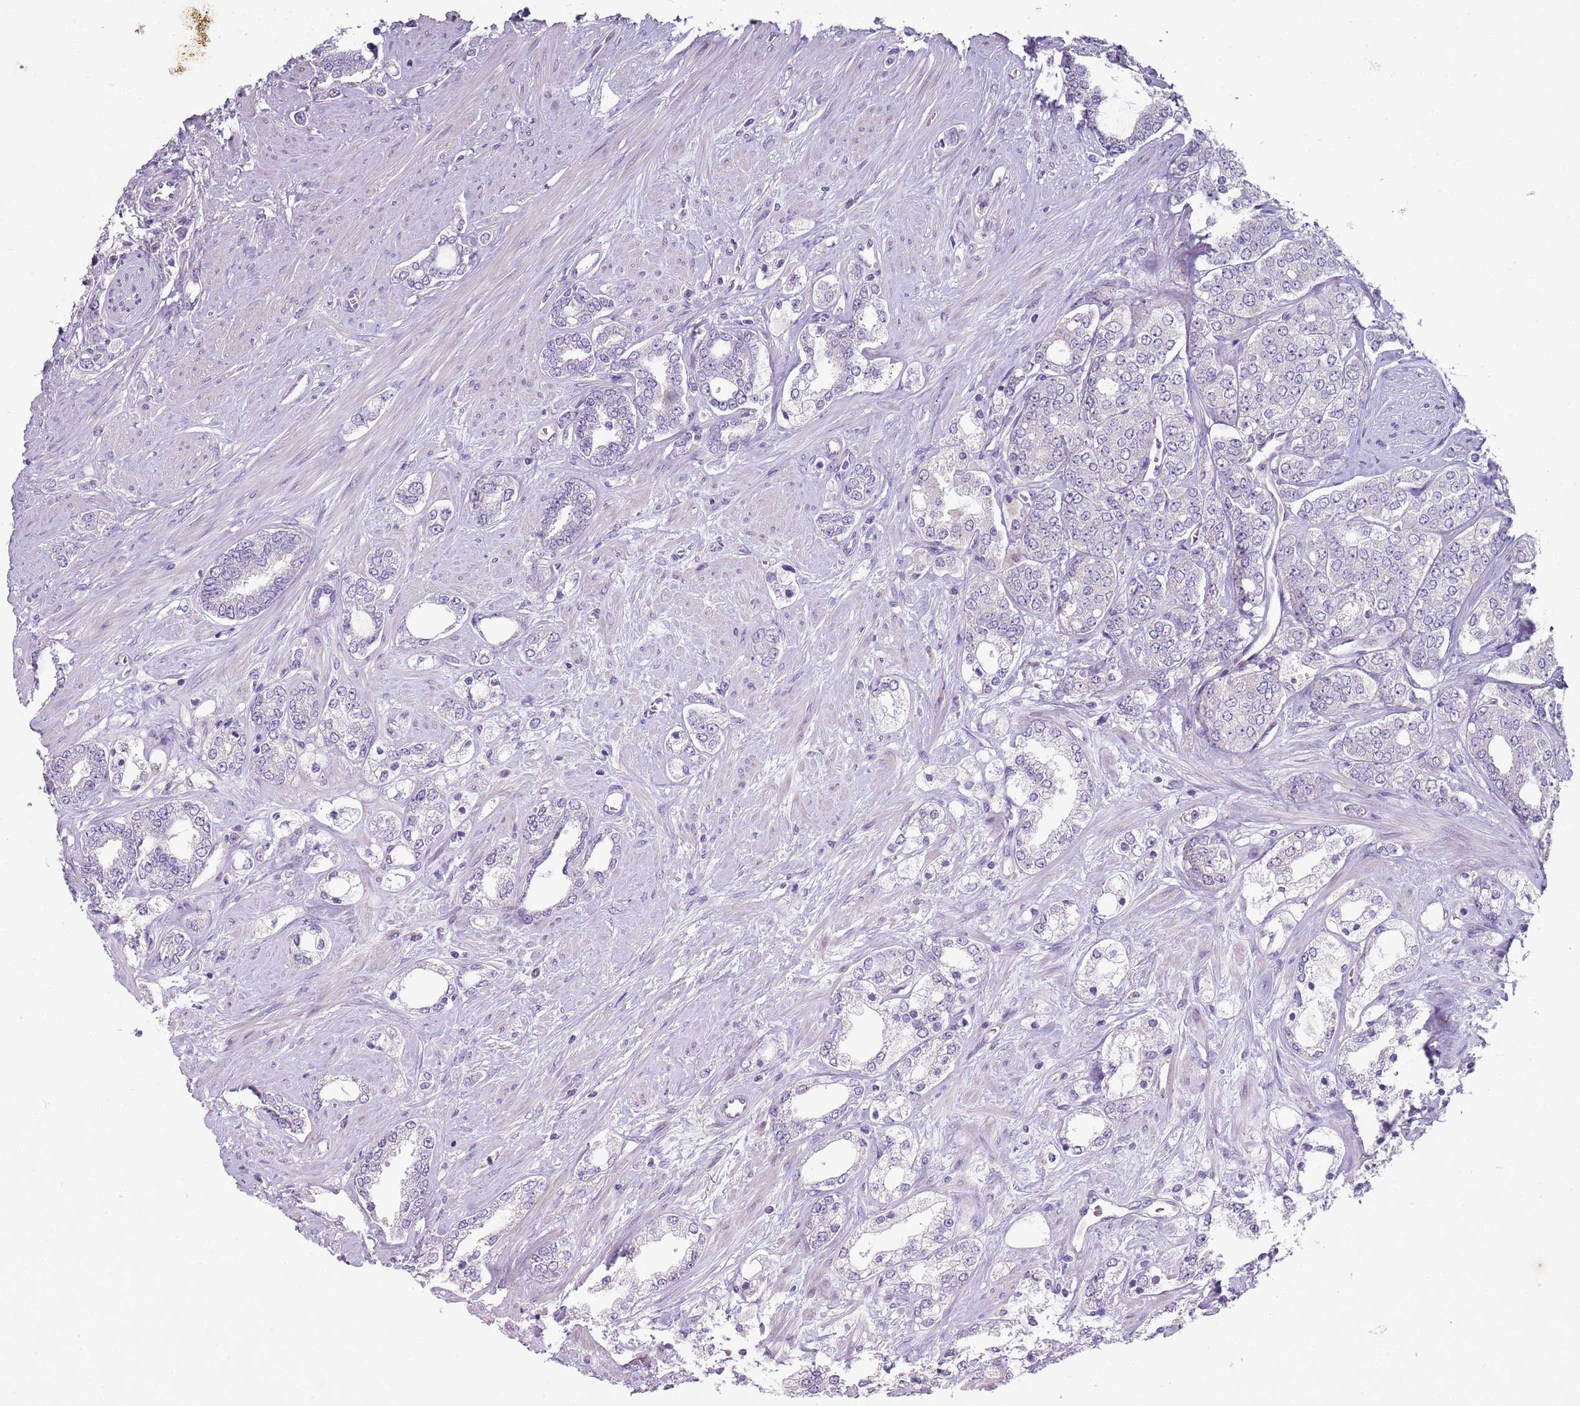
{"staining": {"intensity": "negative", "quantity": "none", "location": "none"}, "tissue": "prostate cancer", "cell_type": "Tumor cells", "image_type": "cancer", "snomed": [{"axis": "morphology", "description": "Adenocarcinoma, High grade"}, {"axis": "topography", "description": "Prostate"}], "caption": "This histopathology image is of prostate high-grade adenocarcinoma stained with immunohistochemistry (IHC) to label a protein in brown with the nuclei are counter-stained blue. There is no staining in tumor cells.", "gene": "ZNF583", "patient": {"sex": "male", "age": 64}}